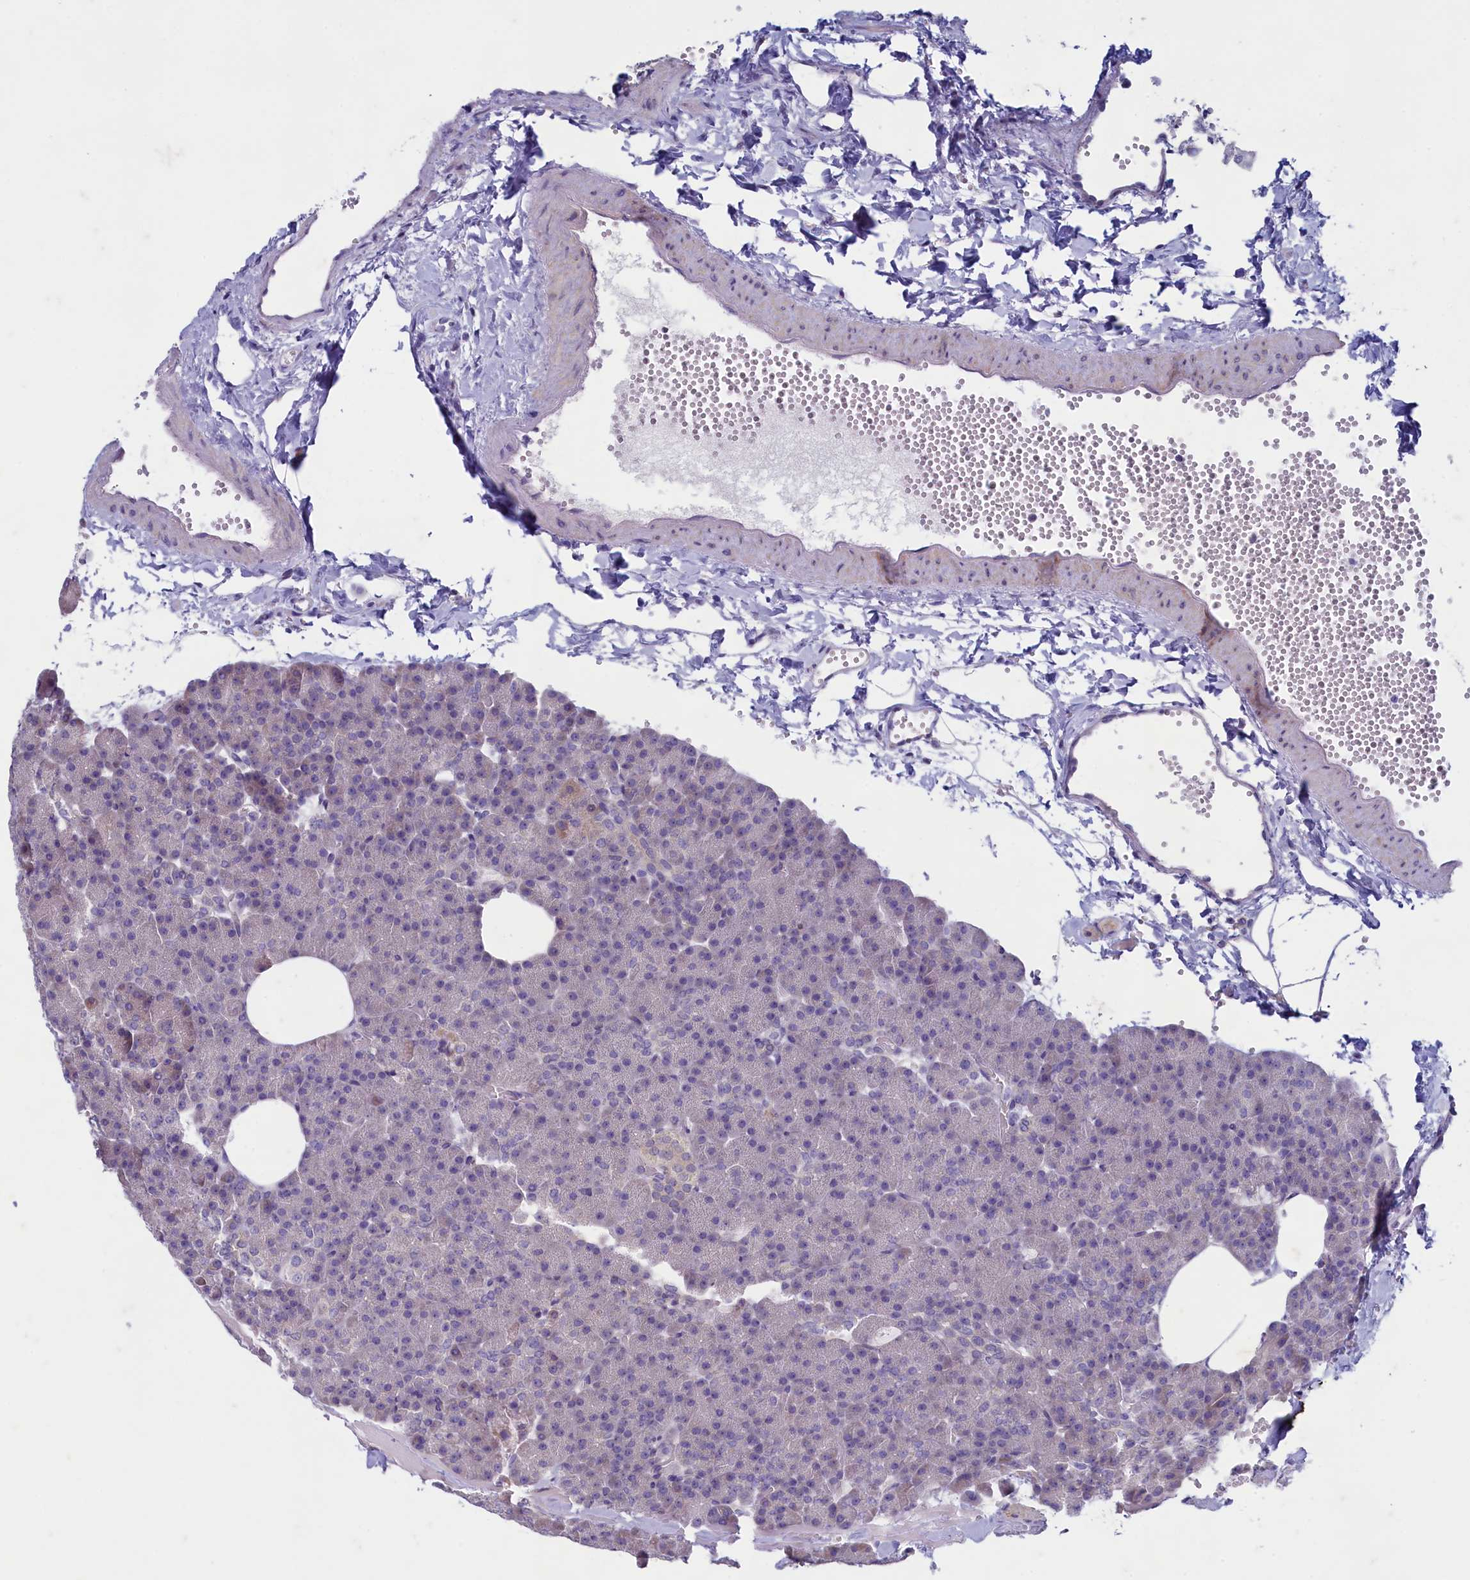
{"staining": {"intensity": "weak", "quantity": "<25%", "location": "cytoplasmic/membranous"}, "tissue": "pancreas", "cell_type": "Exocrine glandular cells", "image_type": "normal", "snomed": [{"axis": "morphology", "description": "Normal tissue, NOS"}, {"axis": "morphology", "description": "Carcinoid, malignant, NOS"}, {"axis": "topography", "description": "Pancreas"}], "caption": "Exocrine glandular cells show no significant staining in unremarkable pancreas. (DAB (3,3'-diaminobenzidine) immunohistochemistry (IHC) with hematoxylin counter stain).", "gene": "MAP1LC3A", "patient": {"sex": "female", "age": 35}}